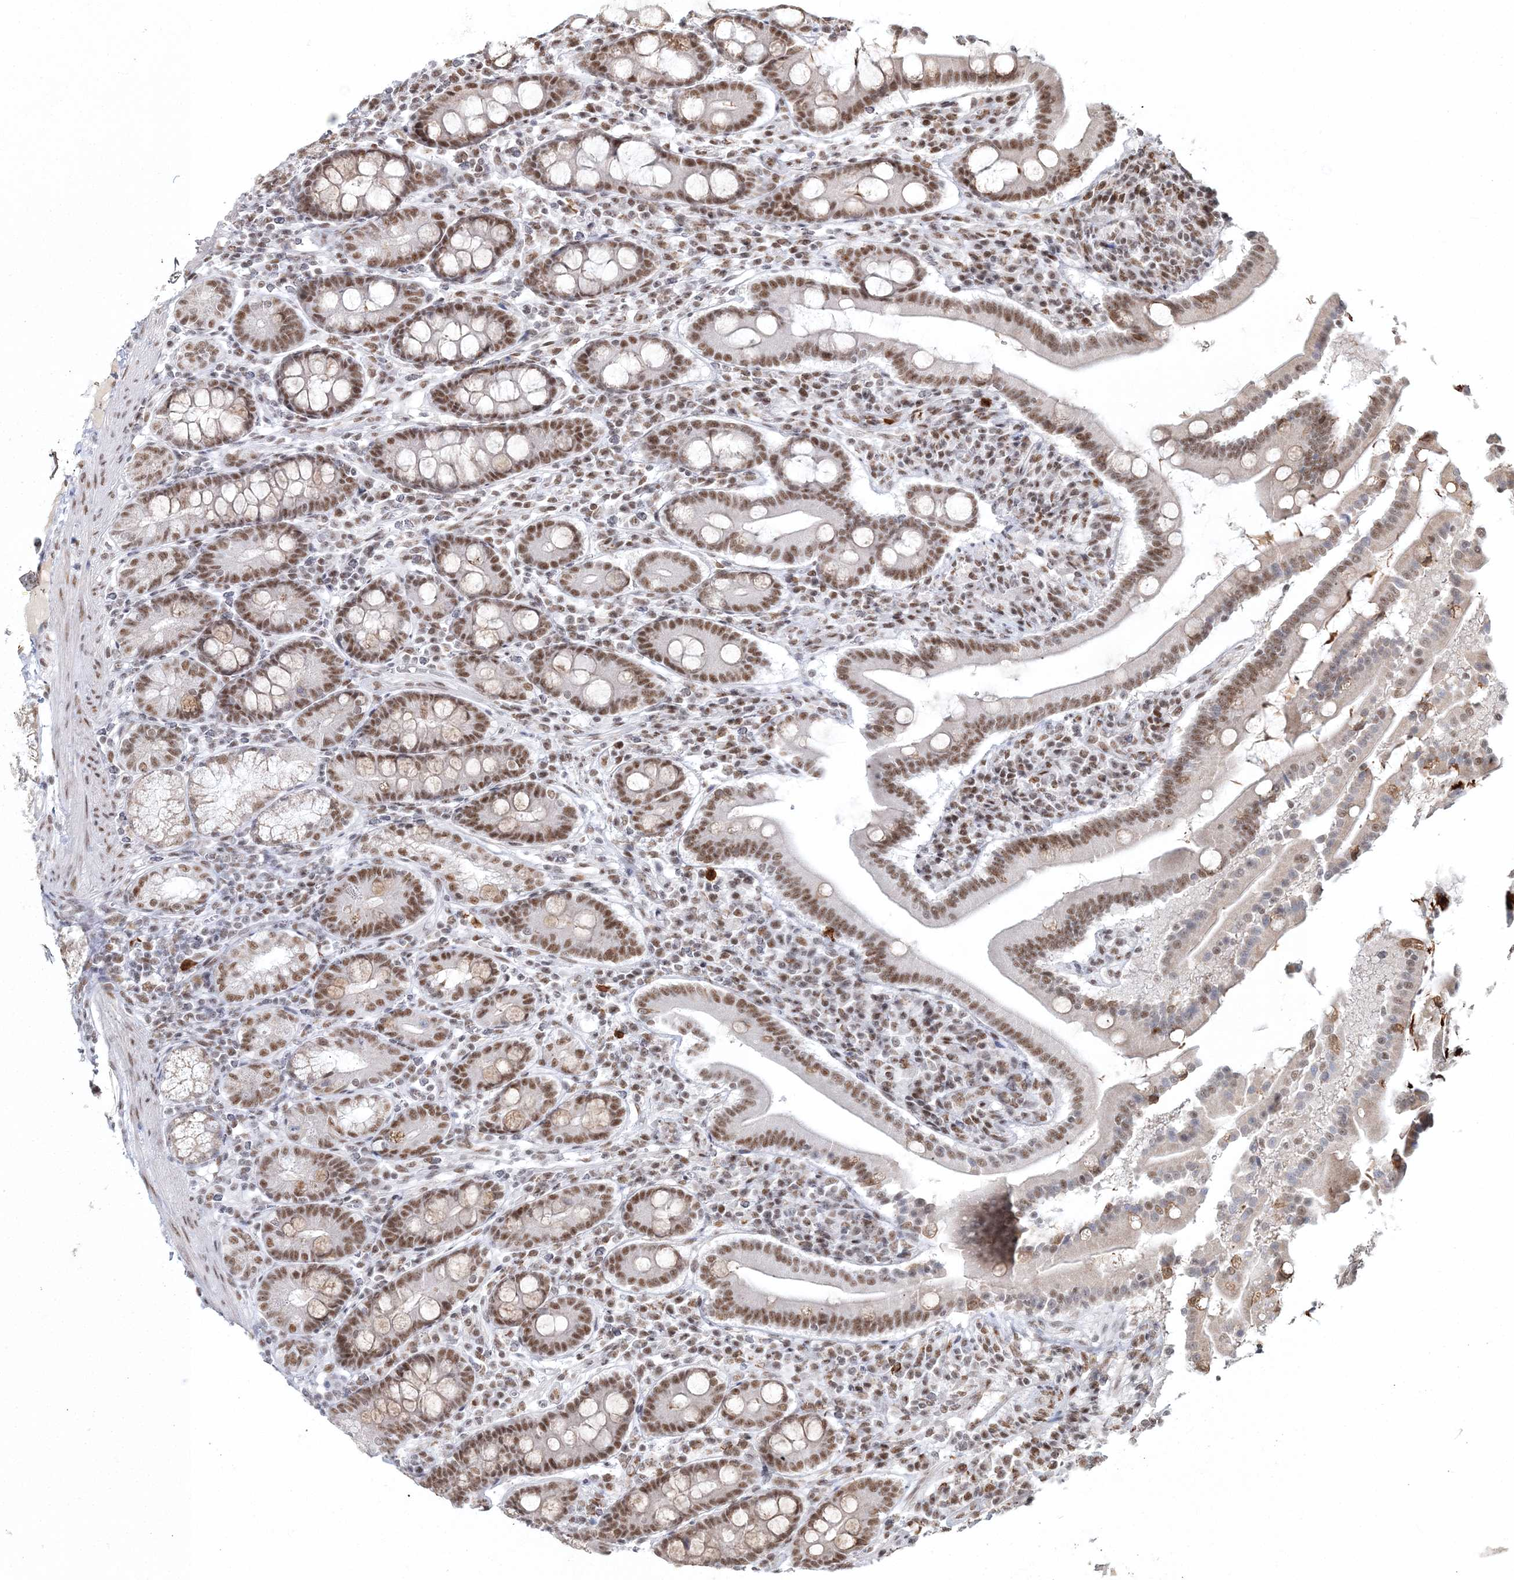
{"staining": {"intensity": "moderate", "quantity": ">75%", "location": "nuclear"}, "tissue": "duodenum", "cell_type": "Glandular cells", "image_type": "normal", "snomed": [{"axis": "morphology", "description": "Normal tissue, NOS"}, {"axis": "topography", "description": "Duodenum"}], "caption": "Immunohistochemistry staining of unremarkable duodenum, which exhibits medium levels of moderate nuclear expression in about >75% of glandular cells indicating moderate nuclear protein staining. The staining was performed using DAB (3,3'-diaminobenzidine) (brown) for protein detection and nuclei were counterstained in hematoxylin (blue).", "gene": "ENSG00000290315", "patient": {"sex": "male", "age": 50}}